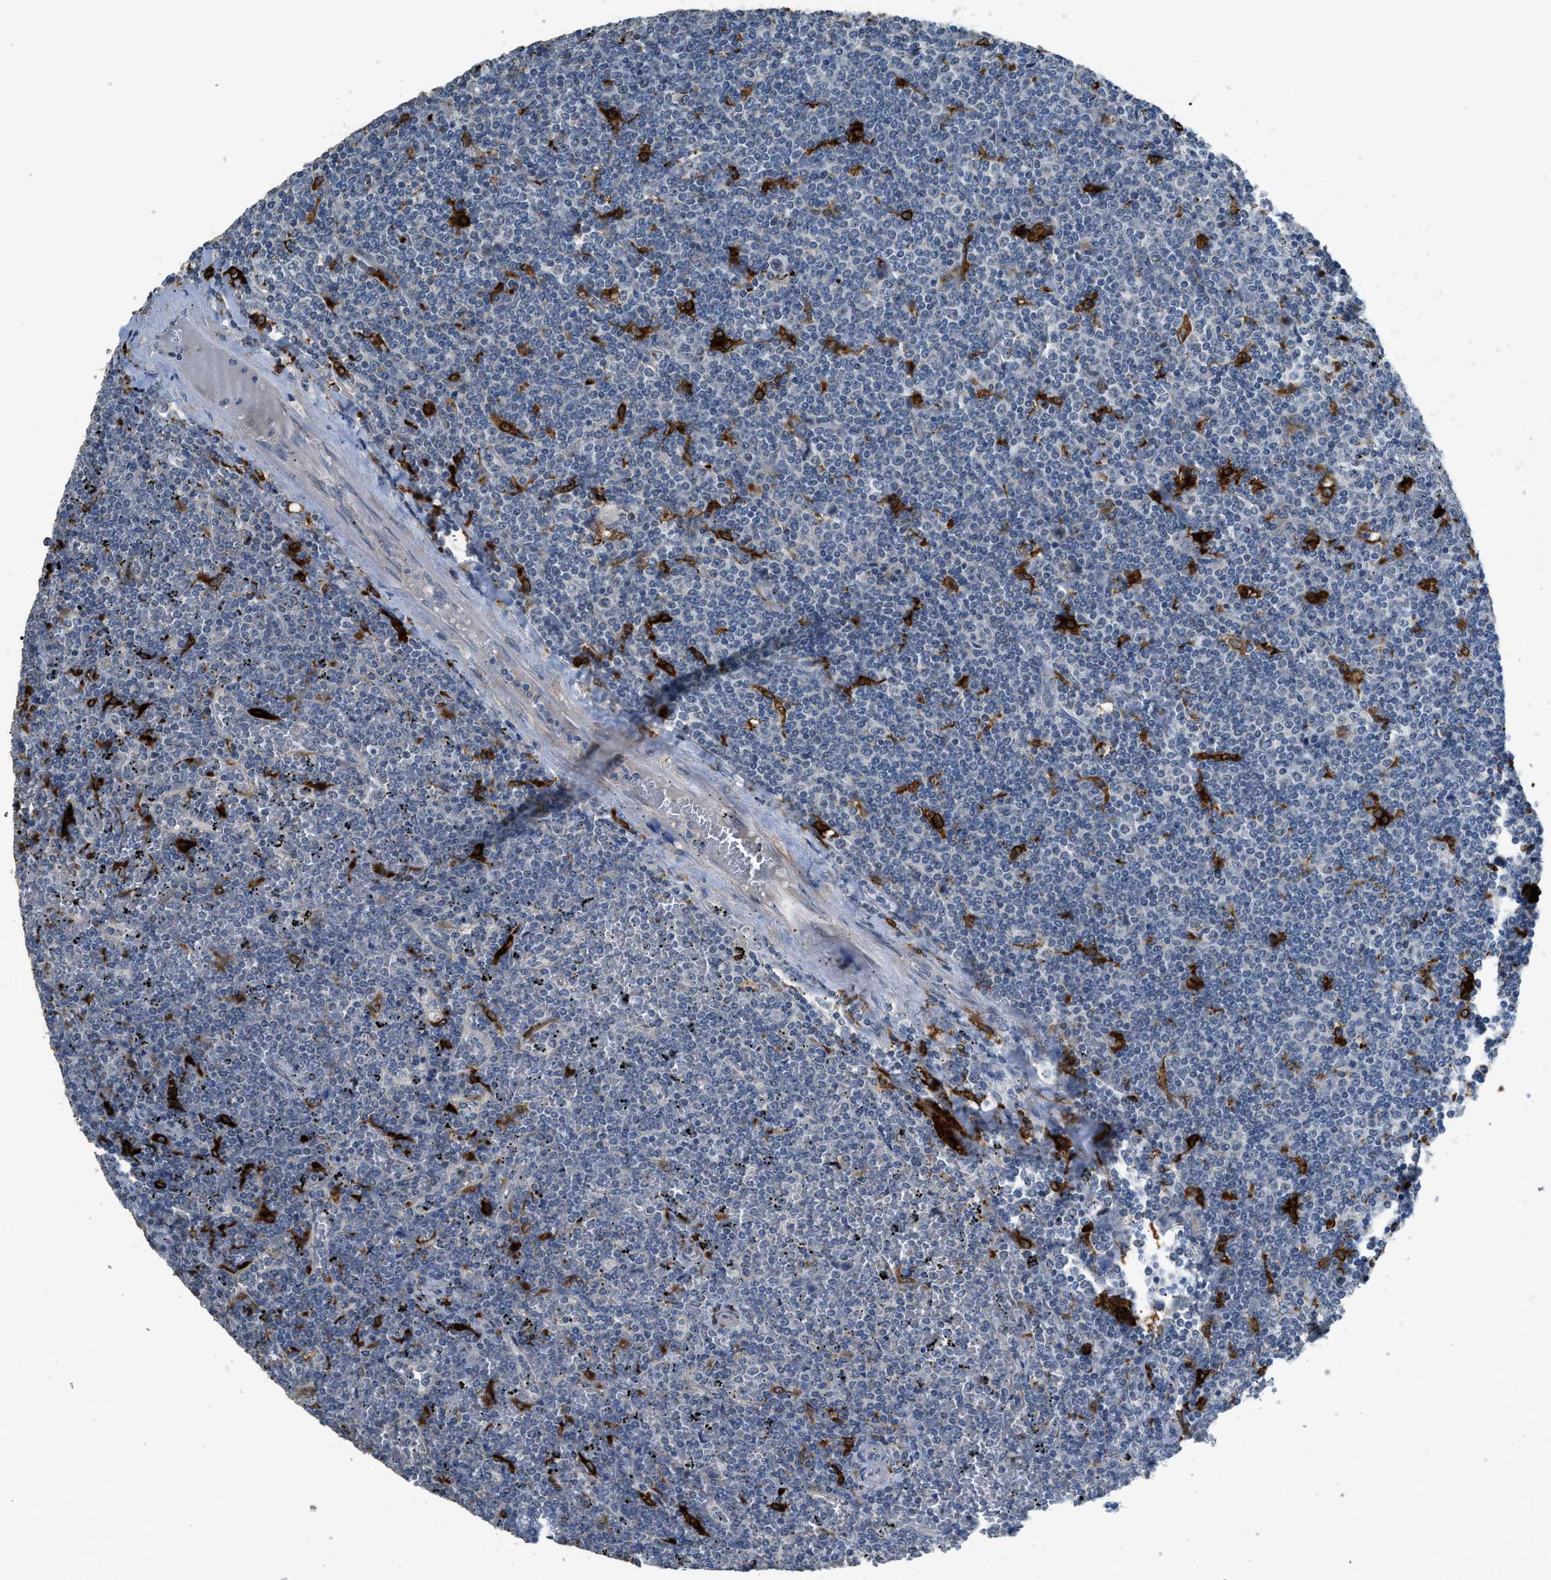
{"staining": {"intensity": "negative", "quantity": "none", "location": "none"}, "tissue": "lymphoma", "cell_type": "Tumor cells", "image_type": "cancer", "snomed": [{"axis": "morphology", "description": "Malignant lymphoma, non-Hodgkin's type, Low grade"}, {"axis": "topography", "description": "Spleen"}], "caption": "An image of lymphoma stained for a protein reveals no brown staining in tumor cells.", "gene": "TIMD4", "patient": {"sex": "female", "age": 19}}